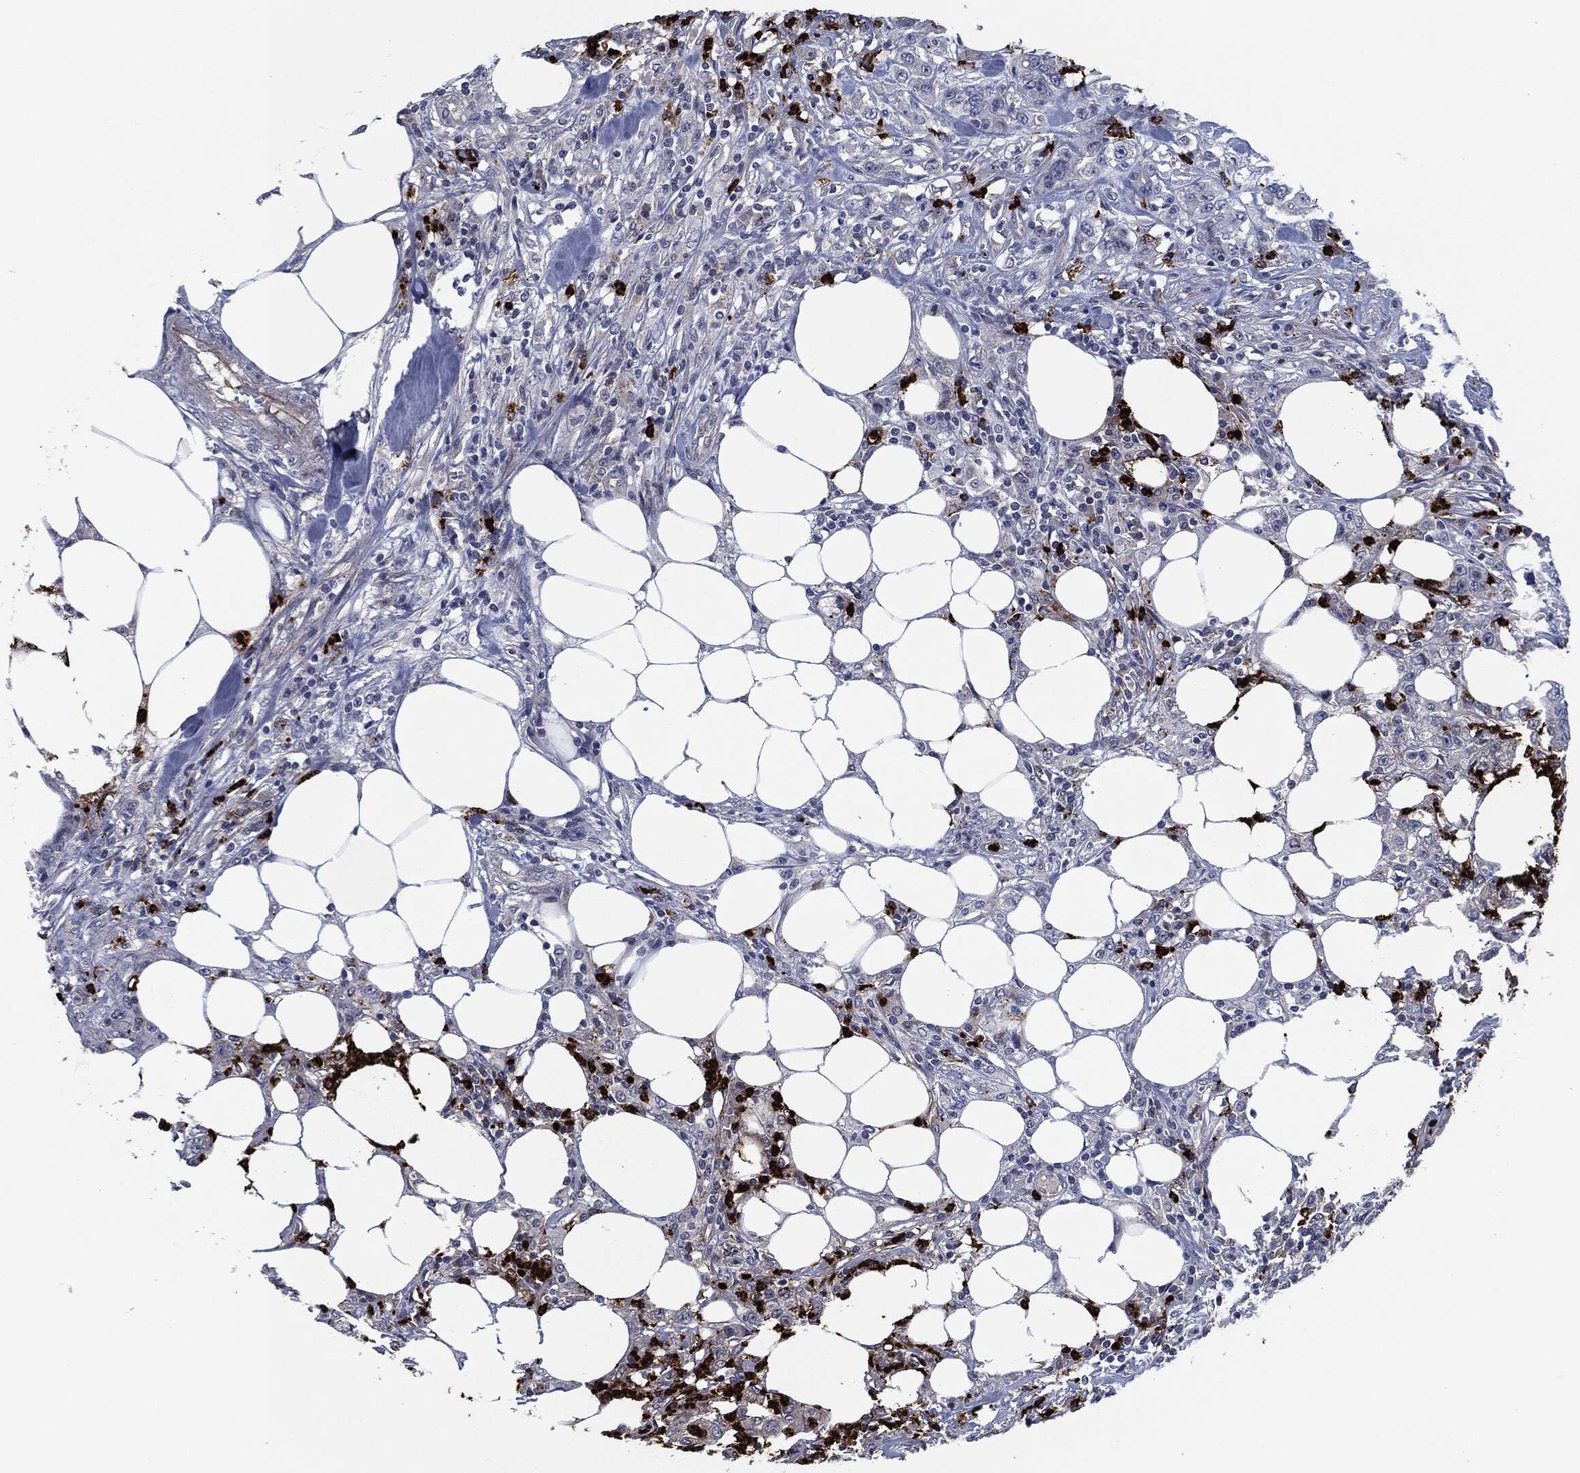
{"staining": {"intensity": "negative", "quantity": "none", "location": "none"}, "tissue": "colorectal cancer", "cell_type": "Tumor cells", "image_type": "cancer", "snomed": [{"axis": "morphology", "description": "Adenocarcinoma, NOS"}, {"axis": "topography", "description": "Colon"}], "caption": "An IHC histopathology image of colorectal cancer is shown. There is no staining in tumor cells of colorectal cancer. Brightfield microscopy of IHC stained with DAB (3,3'-diaminobenzidine) (brown) and hematoxylin (blue), captured at high magnification.", "gene": "MPO", "patient": {"sex": "female", "age": 48}}